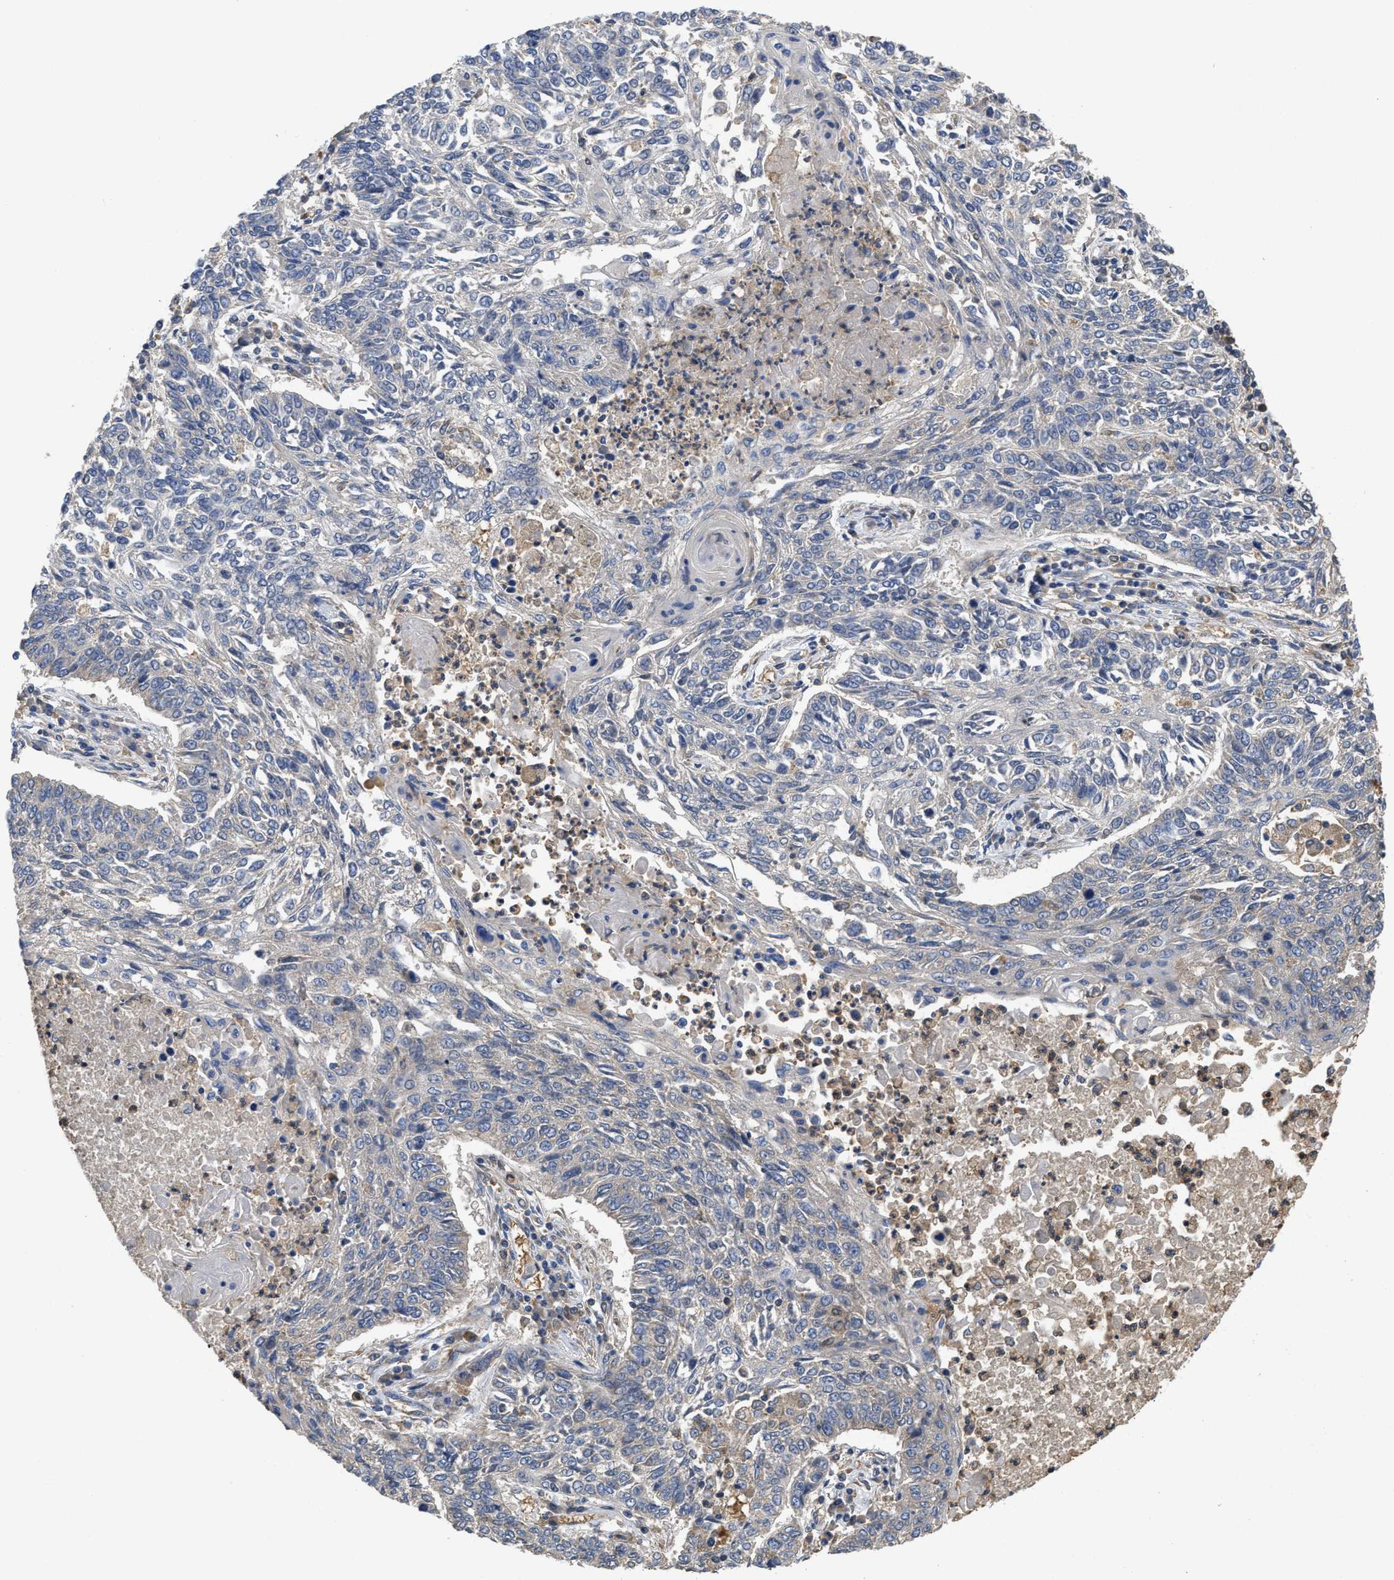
{"staining": {"intensity": "negative", "quantity": "none", "location": "none"}, "tissue": "lung cancer", "cell_type": "Tumor cells", "image_type": "cancer", "snomed": [{"axis": "morphology", "description": "Normal tissue, NOS"}, {"axis": "morphology", "description": "Squamous cell carcinoma, NOS"}, {"axis": "topography", "description": "Cartilage tissue"}, {"axis": "topography", "description": "Bronchus"}, {"axis": "topography", "description": "Lung"}], "caption": "The immunohistochemistry (IHC) image has no significant expression in tumor cells of lung cancer (squamous cell carcinoma) tissue. (DAB (3,3'-diaminobenzidine) immunohistochemistry, high magnification).", "gene": "RNF216", "patient": {"sex": "female", "age": 49}}